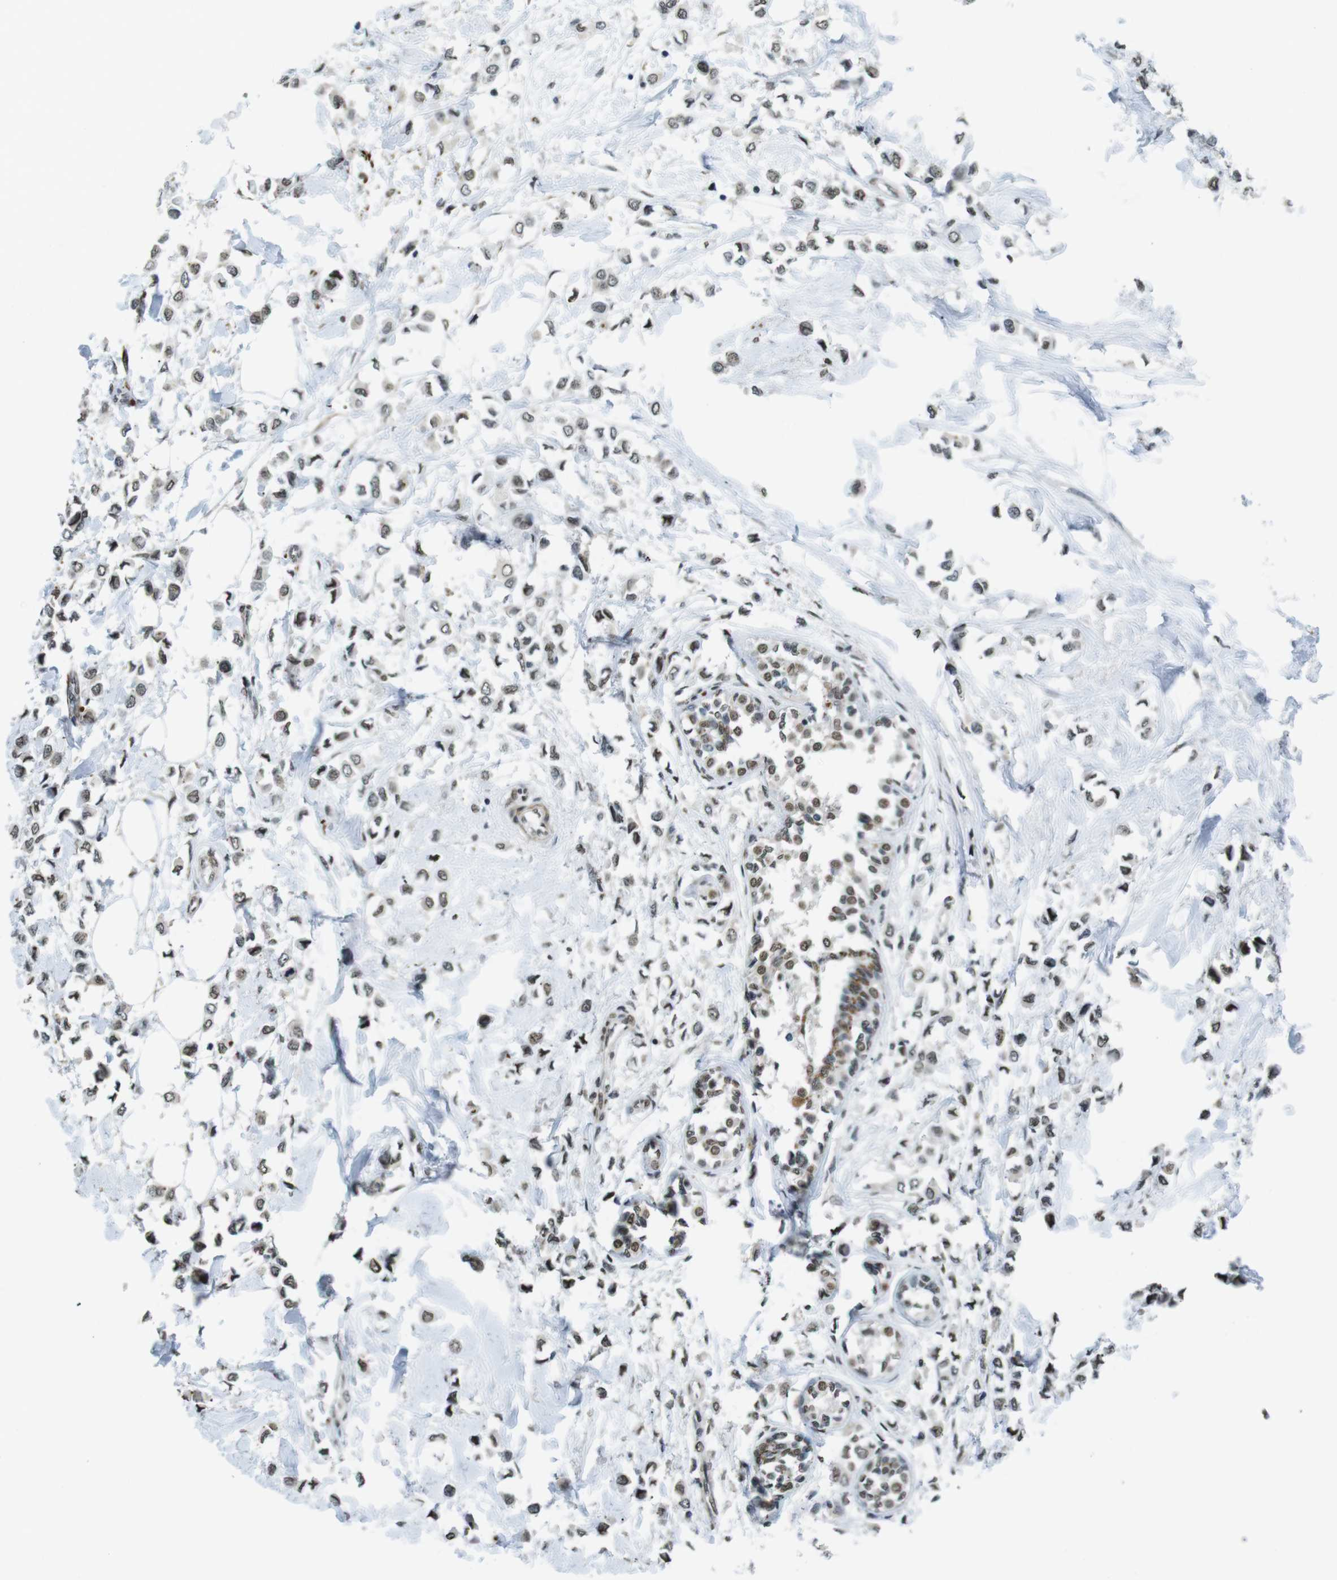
{"staining": {"intensity": "weak", "quantity": ">75%", "location": "nuclear"}, "tissue": "breast cancer", "cell_type": "Tumor cells", "image_type": "cancer", "snomed": [{"axis": "morphology", "description": "Lobular carcinoma"}, {"axis": "topography", "description": "Breast"}], "caption": "Protein staining demonstrates weak nuclear expression in about >75% of tumor cells in breast lobular carcinoma. The staining is performed using DAB (3,3'-diaminobenzidine) brown chromogen to label protein expression. The nuclei are counter-stained blue using hematoxylin.", "gene": "USP7", "patient": {"sex": "female", "age": 51}}